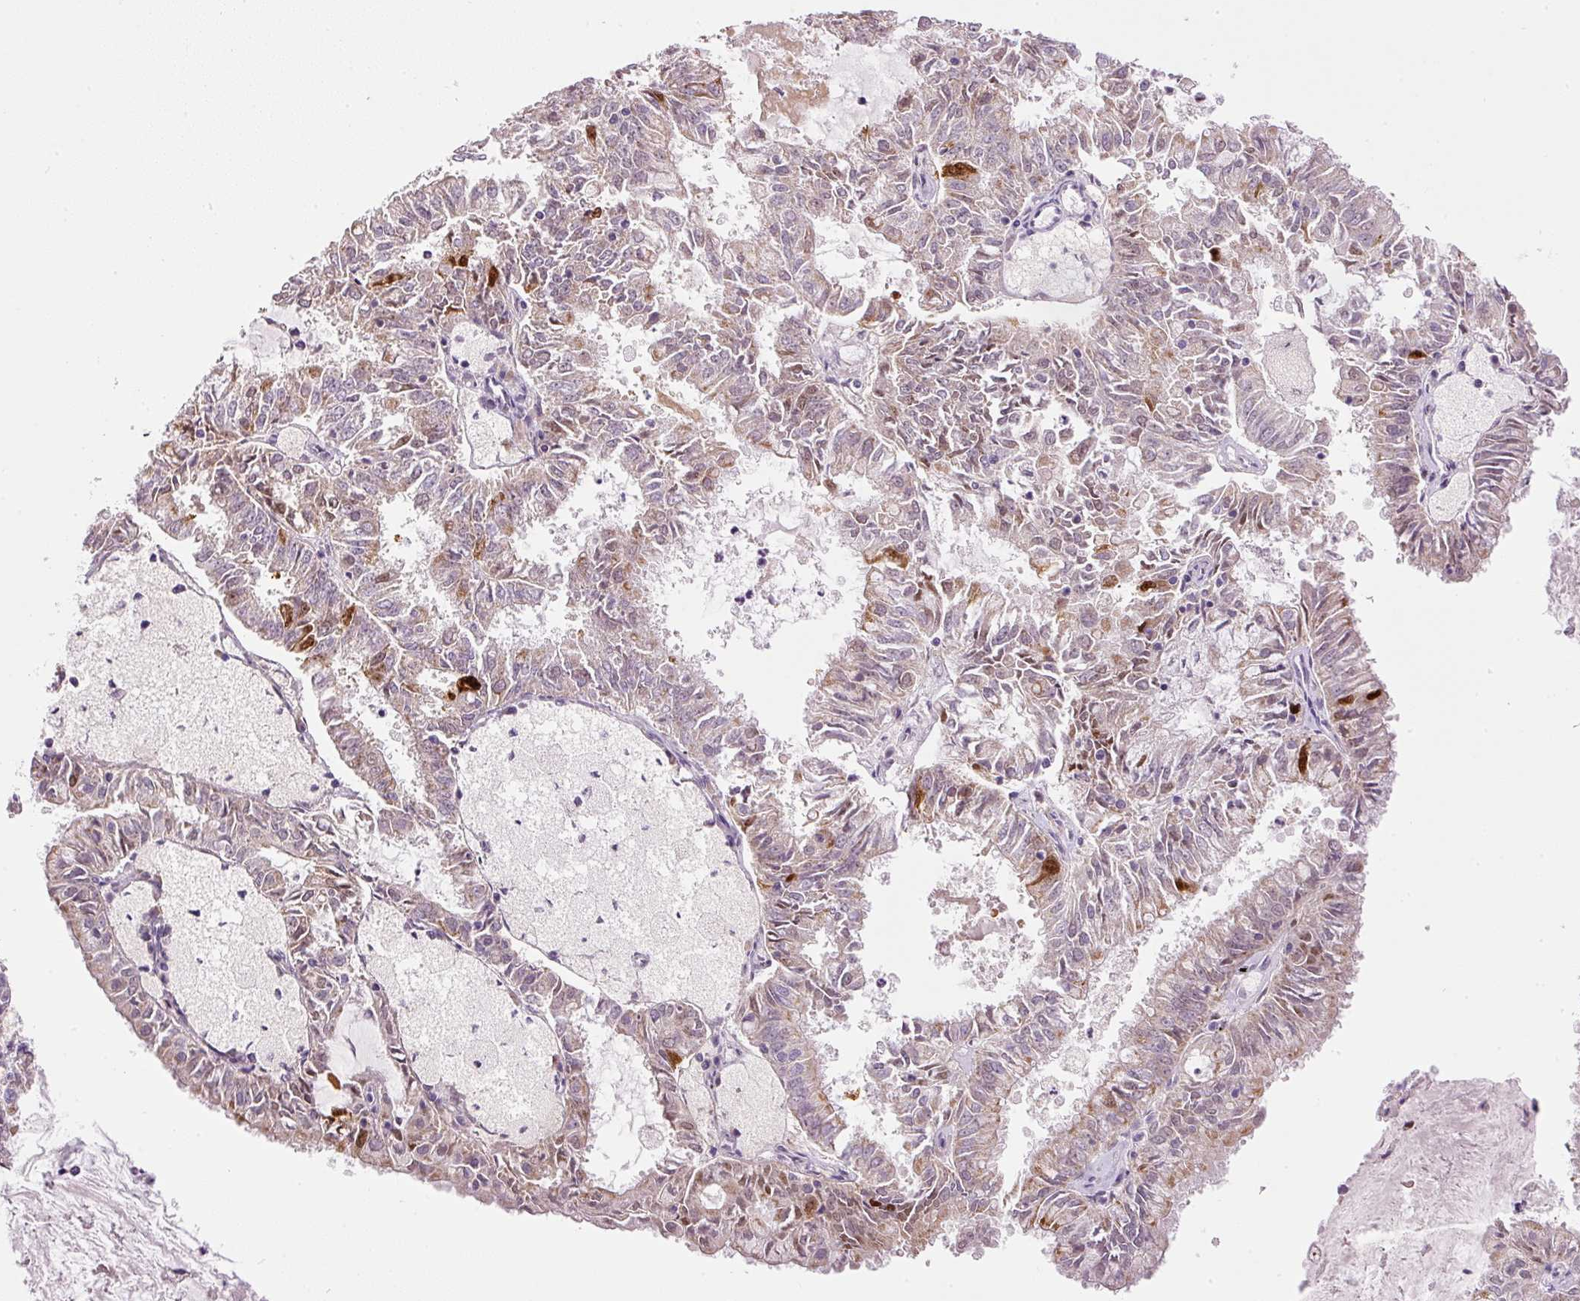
{"staining": {"intensity": "moderate", "quantity": "<25%", "location": "cytoplasmic/membranous,nuclear"}, "tissue": "endometrial cancer", "cell_type": "Tumor cells", "image_type": "cancer", "snomed": [{"axis": "morphology", "description": "Adenocarcinoma, NOS"}, {"axis": "topography", "description": "Endometrium"}], "caption": "Immunohistochemistry (IHC) of human endometrial adenocarcinoma exhibits low levels of moderate cytoplasmic/membranous and nuclear positivity in about <25% of tumor cells.", "gene": "KPNA2", "patient": {"sex": "female", "age": 57}}